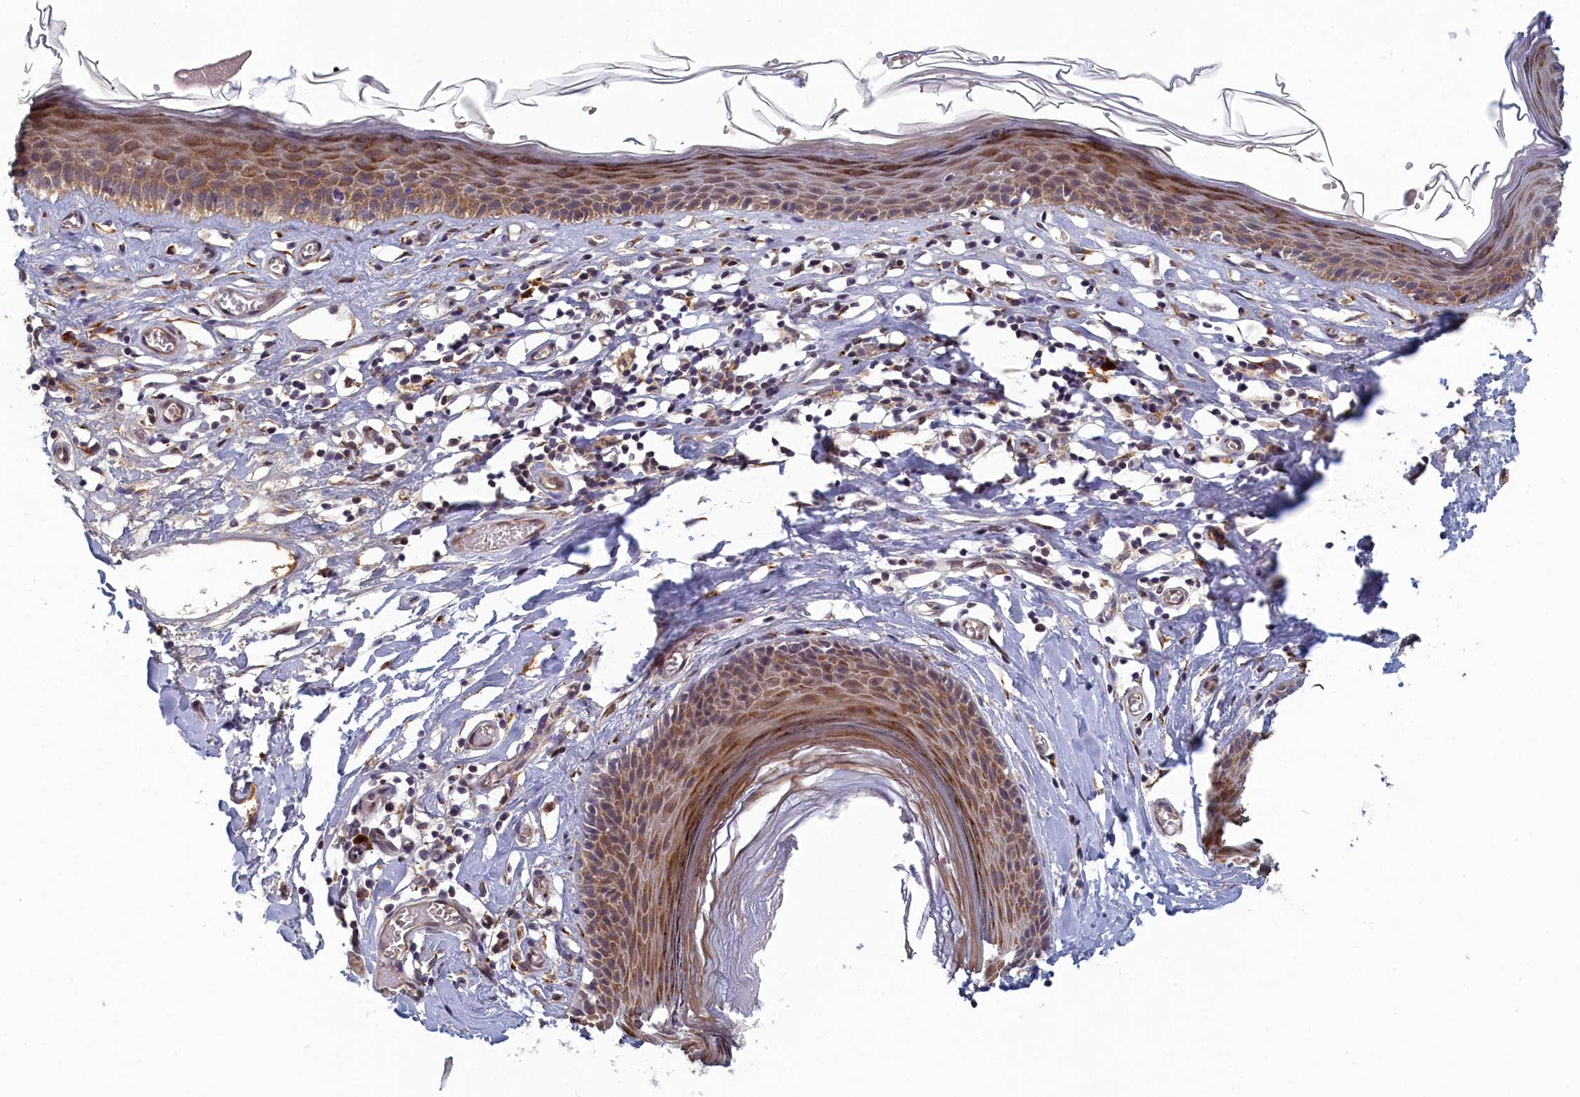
{"staining": {"intensity": "moderate", "quantity": "25%-75%", "location": "cytoplasmic/membranous"}, "tissue": "skin", "cell_type": "Epidermal cells", "image_type": "normal", "snomed": [{"axis": "morphology", "description": "Normal tissue, NOS"}, {"axis": "topography", "description": "Adipose tissue"}, {"axis": "topography", "description": "Vascular tissue"}, {"axis": "topography", "description": "Vulva"}, {"axis": "topography", "description": "Peripheral nerve tissue"}], "caption": "Protein staining of unremarkable skin shows moderate cytoplasmic/membranous positivity in approximately 25%-75% of epidermal cells. (Stains: DAB in brown, nuclei in blue, Microscopy: brightfield microscopy at high magnification).", "gene": "DNAJC17", "patient": {"sex": "female", "age": 86}}